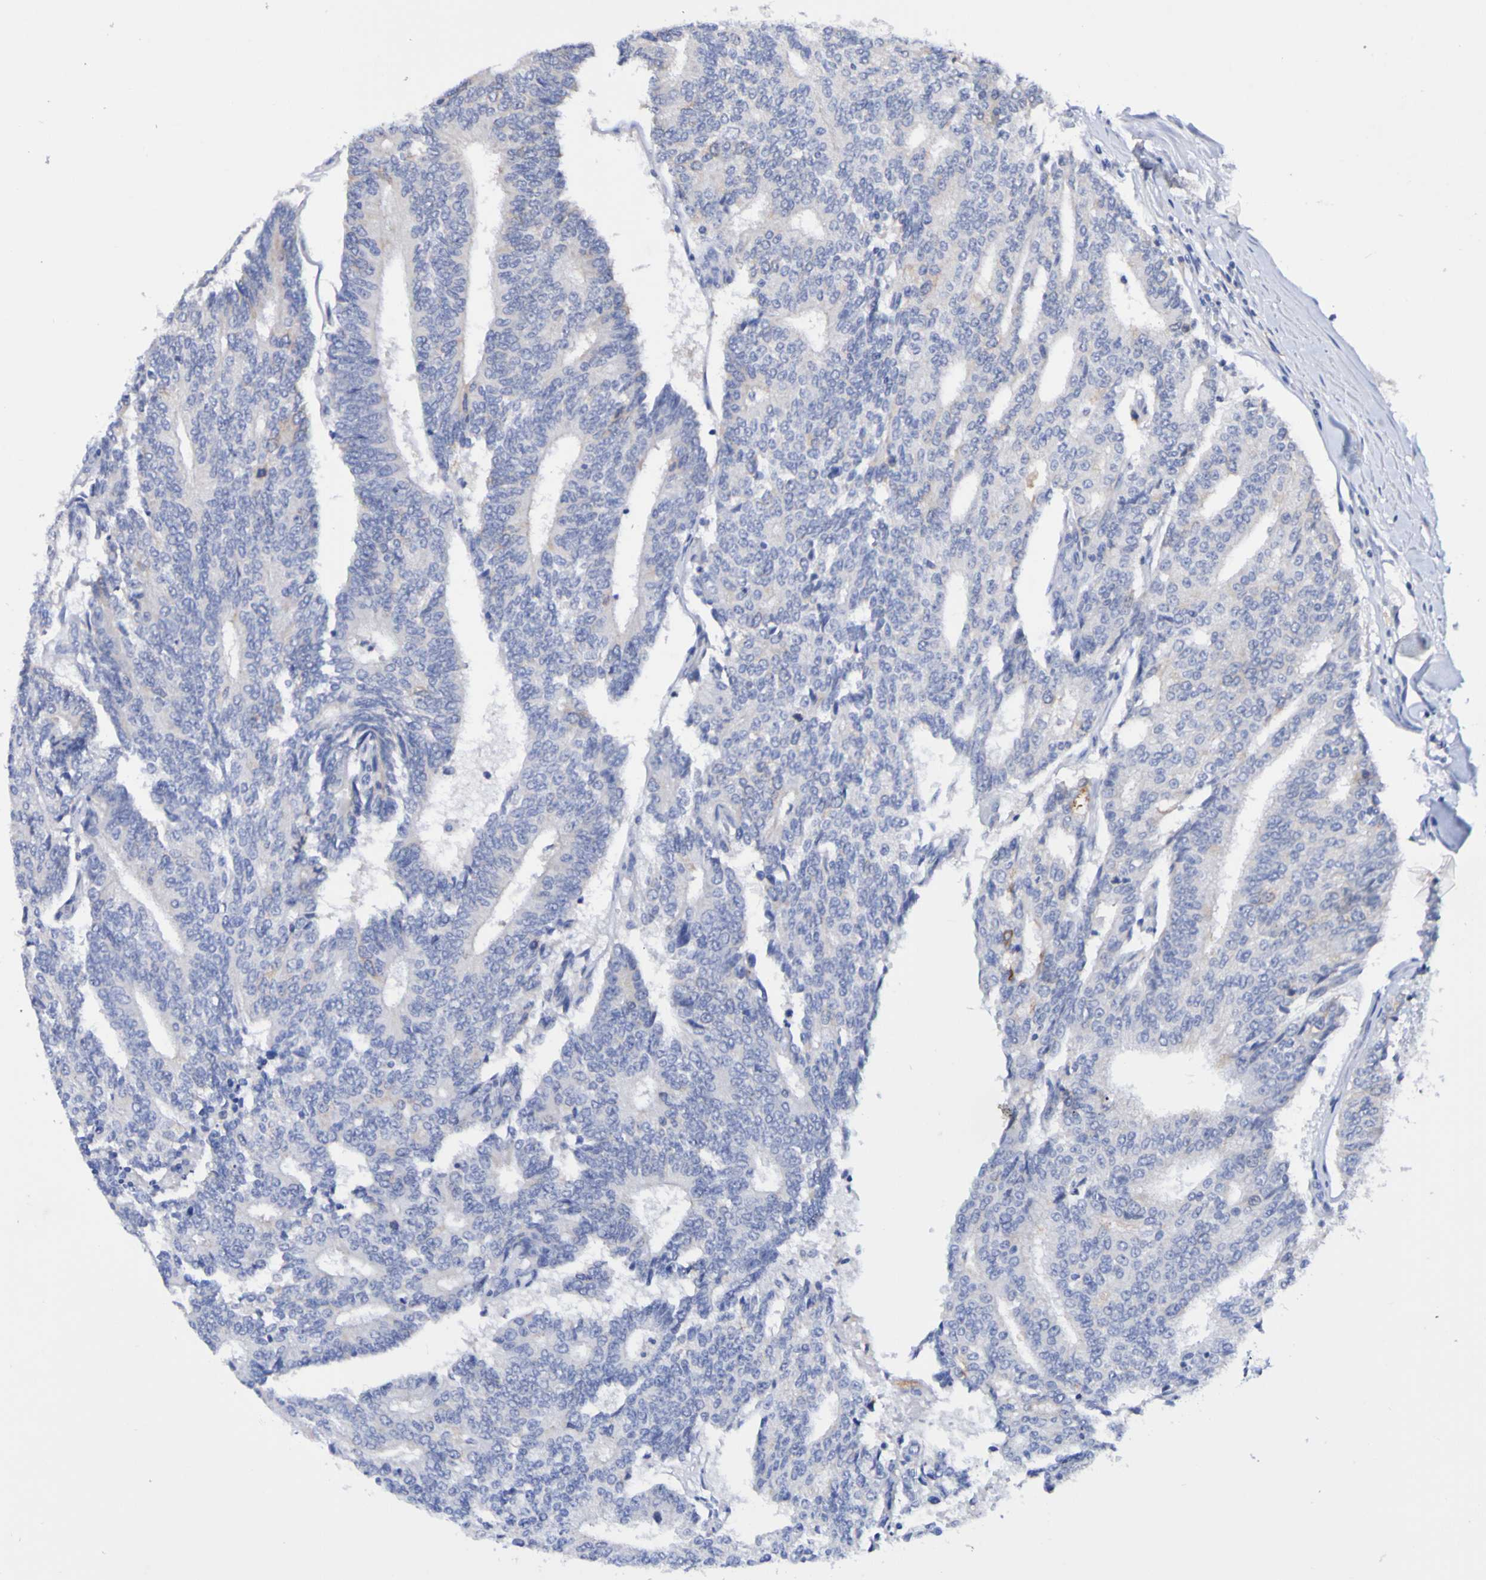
{"staining": {"intensity": "negative", "quantity": "none", "location": "none"}, "tissue": "prostate cancer", "cell_type": "Tumor cells", "image_type": "cancer", "snomed": [{"axis": "morphology", "description": "Normal tissue, NOS"}, {"axis": "morphology", "description": "Adenocarcinoma, High grade"}, {"axis": "topography", "description": "Prostate"}, {"axis": "topography", "description": "Seminal veicle"}], "caption": "Immunohistochemical staining of high-grade adenocarcinoma (prostate) exhibits no significant positivity in tumor cells.", "gene": "ACVR1C", "patient": {"sex": "male", "age": 55}}